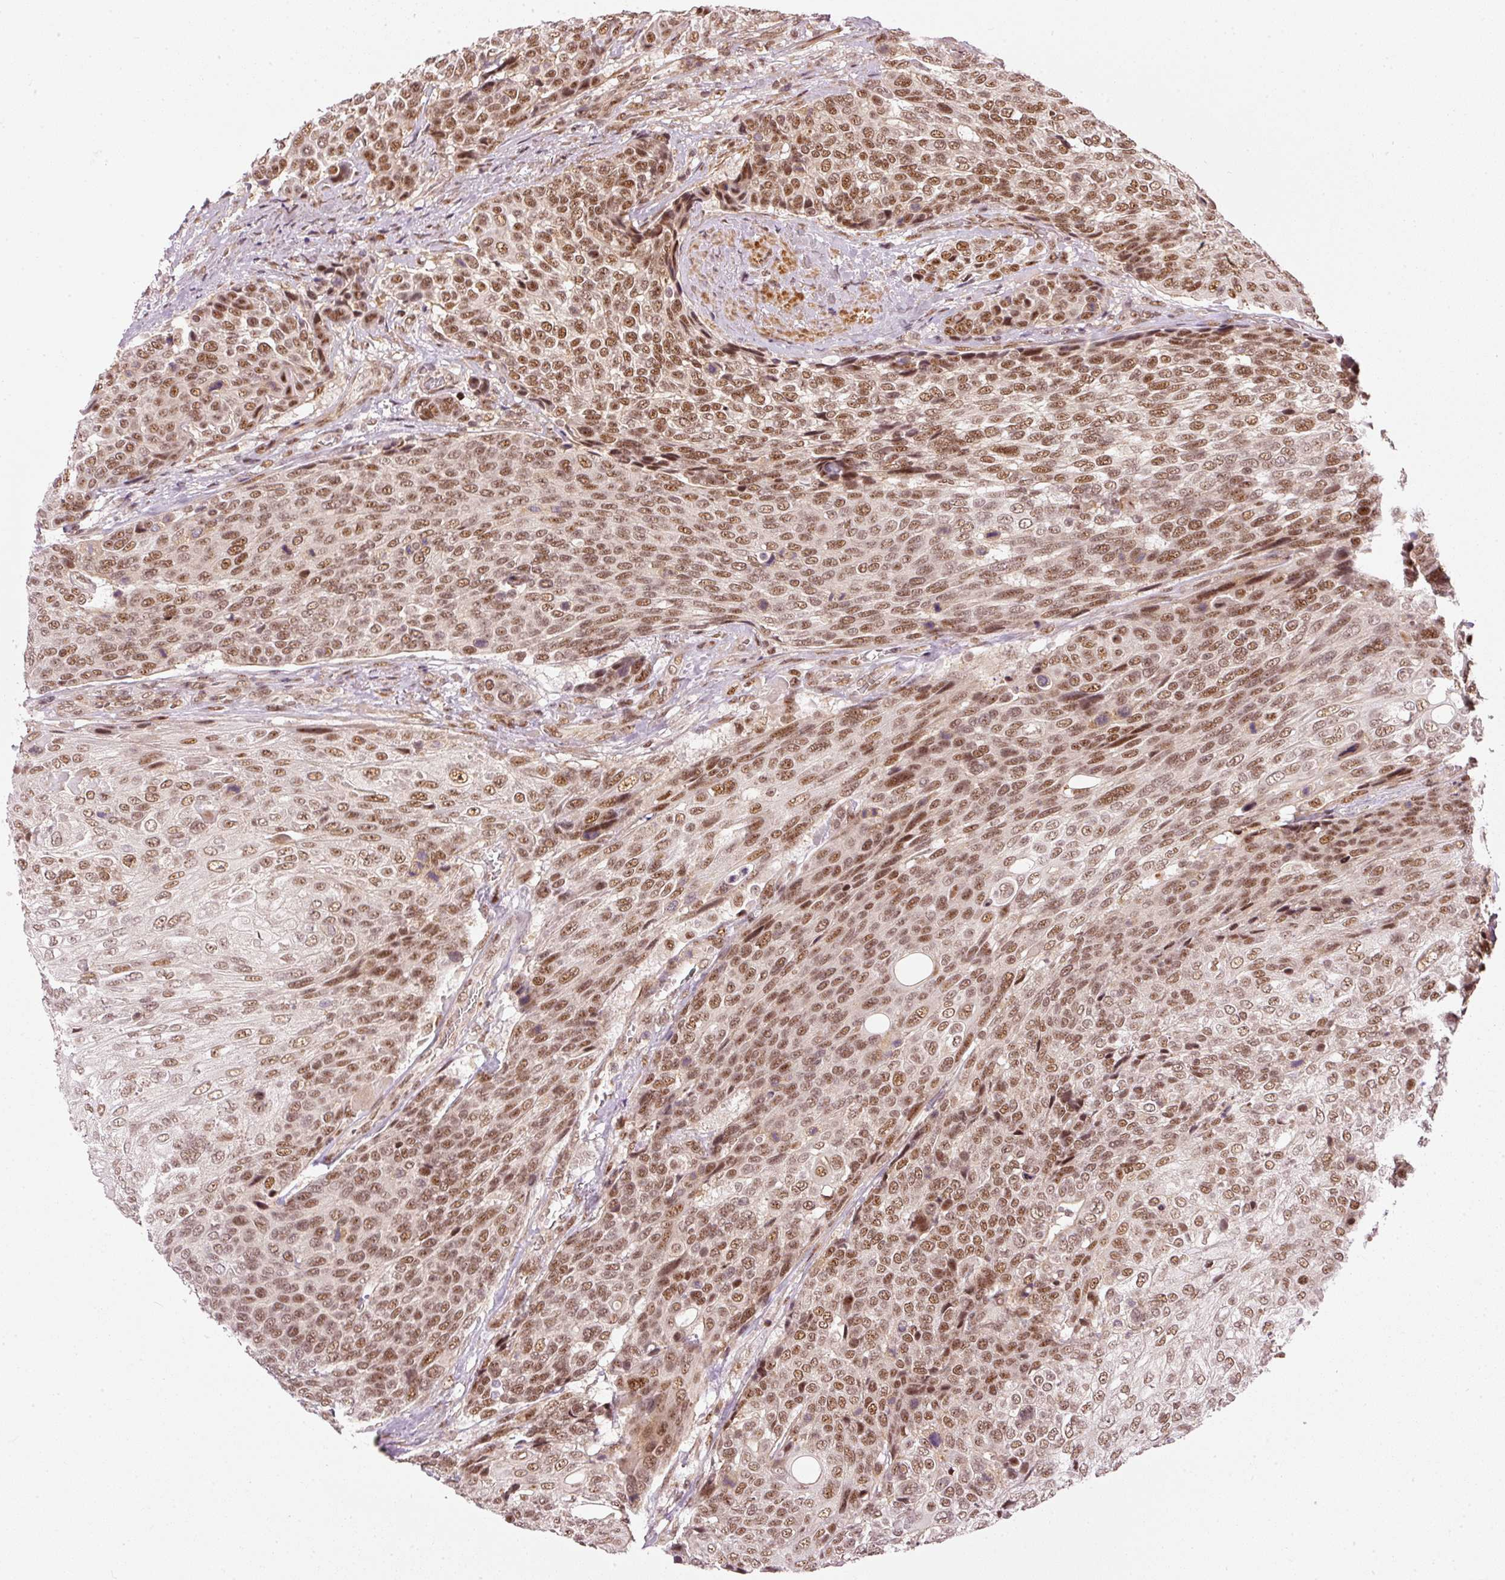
{"staining": {"intensity": "moderate", "quantity": ">75%", "location": "nuclear"}, "tissue": "urothelial cancer", "cell_type": "Tumor cells", "image_type": "cancer", "snomed": [{"axis": "morphology", "description": "Urothelial carcinoma, High grade"}, {"axis": "topography", "description": "Urinary bladder"}], "caption": "Immunohistochemical staining of urothelial carcinoma (high-grade) shows medium levels of moderate nuclear protein expression in about >75% of tumor cells. The staining was performed using DAB to visualize the protein expression in brown, while the nuclei were stained in blue with hematoxylin (Magnification: 20x).", "gene": "THOC6", "patient": {"sex": "female", "age": 70}}